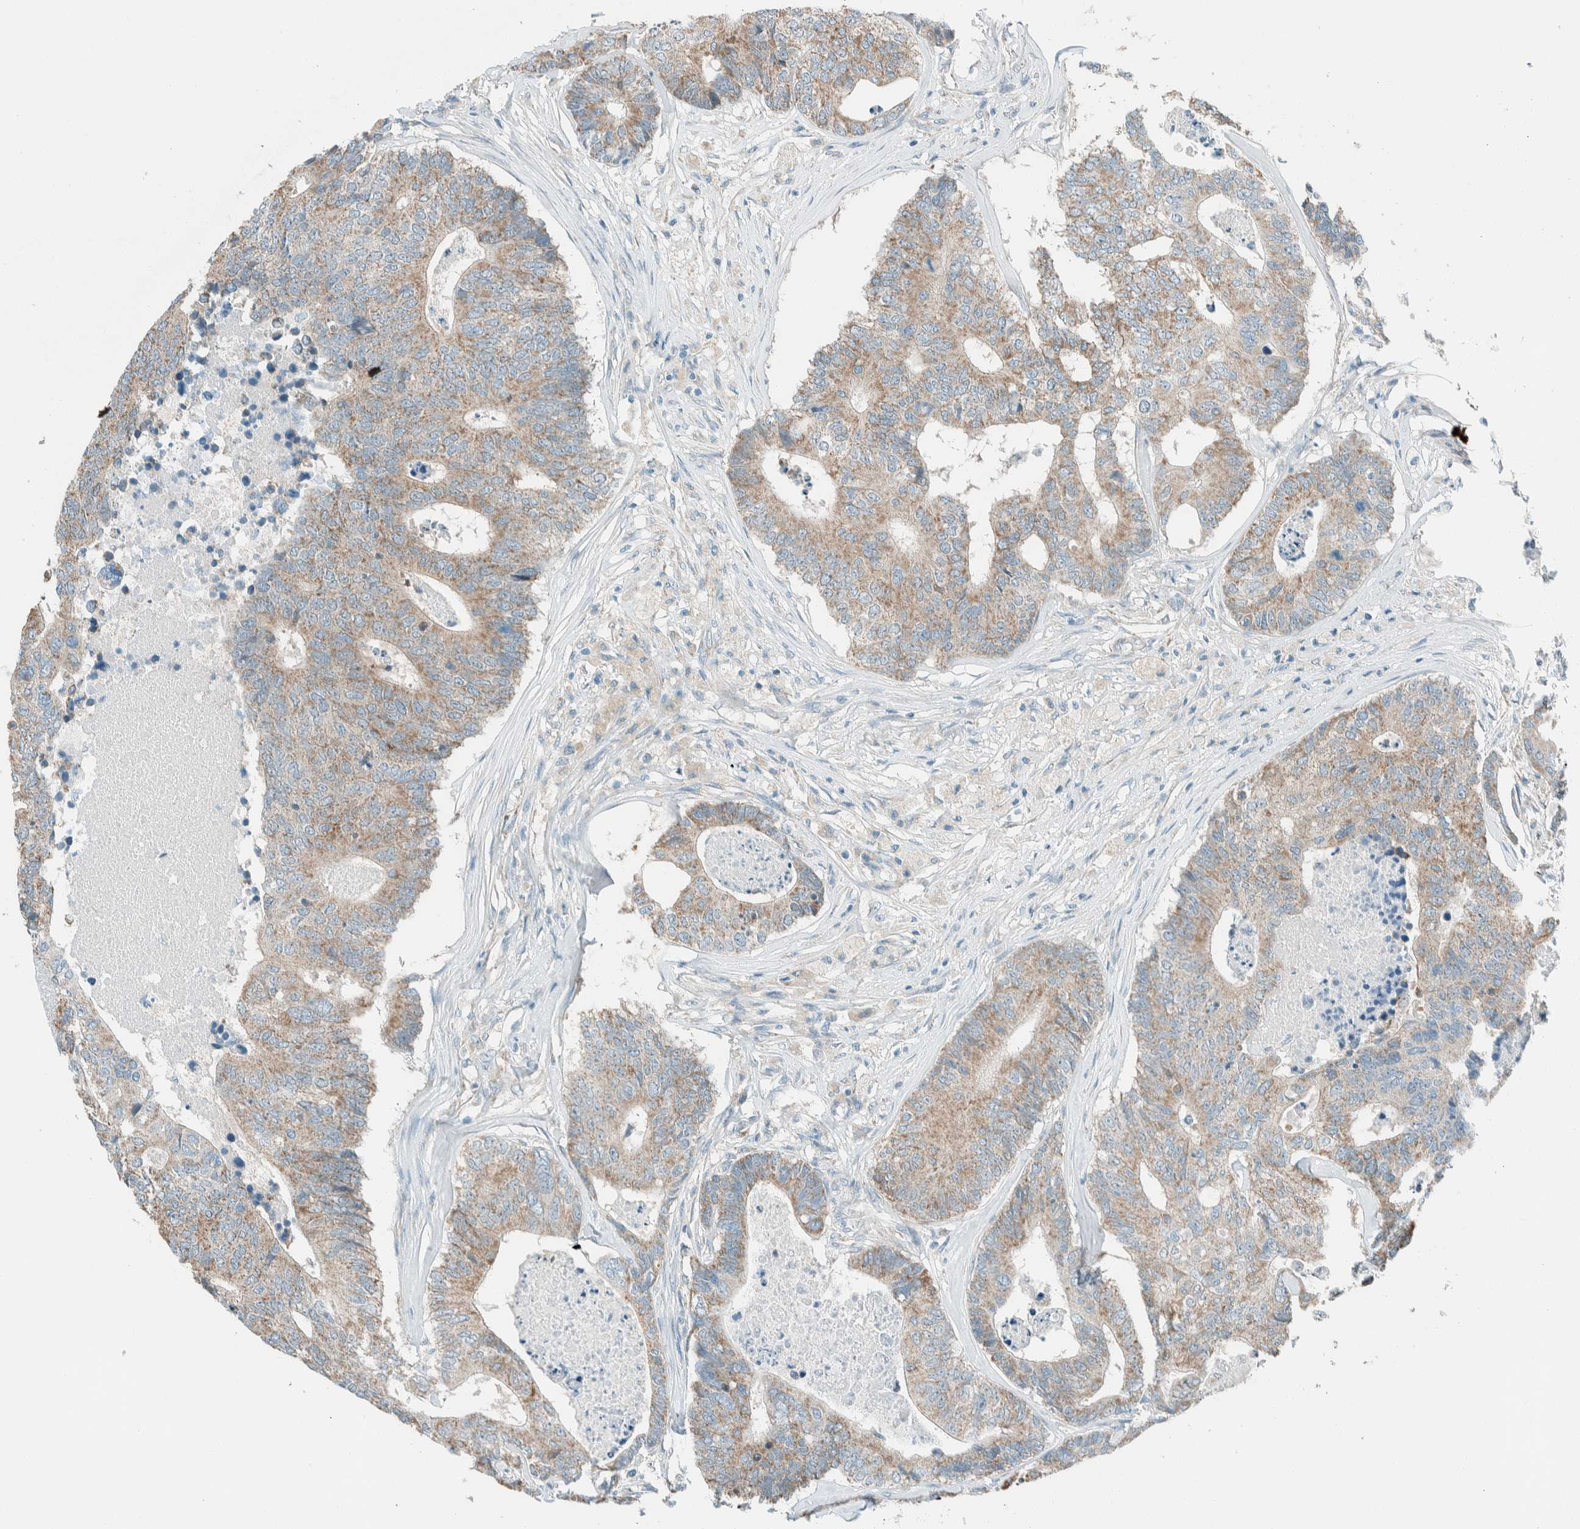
{"staining": {"intensity": "weak", "quantity": ">75%", "location": "cytoplasmic/membranous"}, "tissue": "colorectal cancer", "cell_type": "Tumor cells", "image_type": "cancer", "snomed": [{"axis": "morphology", "description": "Adenocarcinoma, NOS"}, {"axis": "topography", "description": "Colon"}], "caption": "Adenocarcinoma (colorectal) tissue shows weak cytoplasmic/membranous expression in about >75% of tumor cells", "gene": "ALDH7A1", "patient": {"sex": "female", "age": 67}}